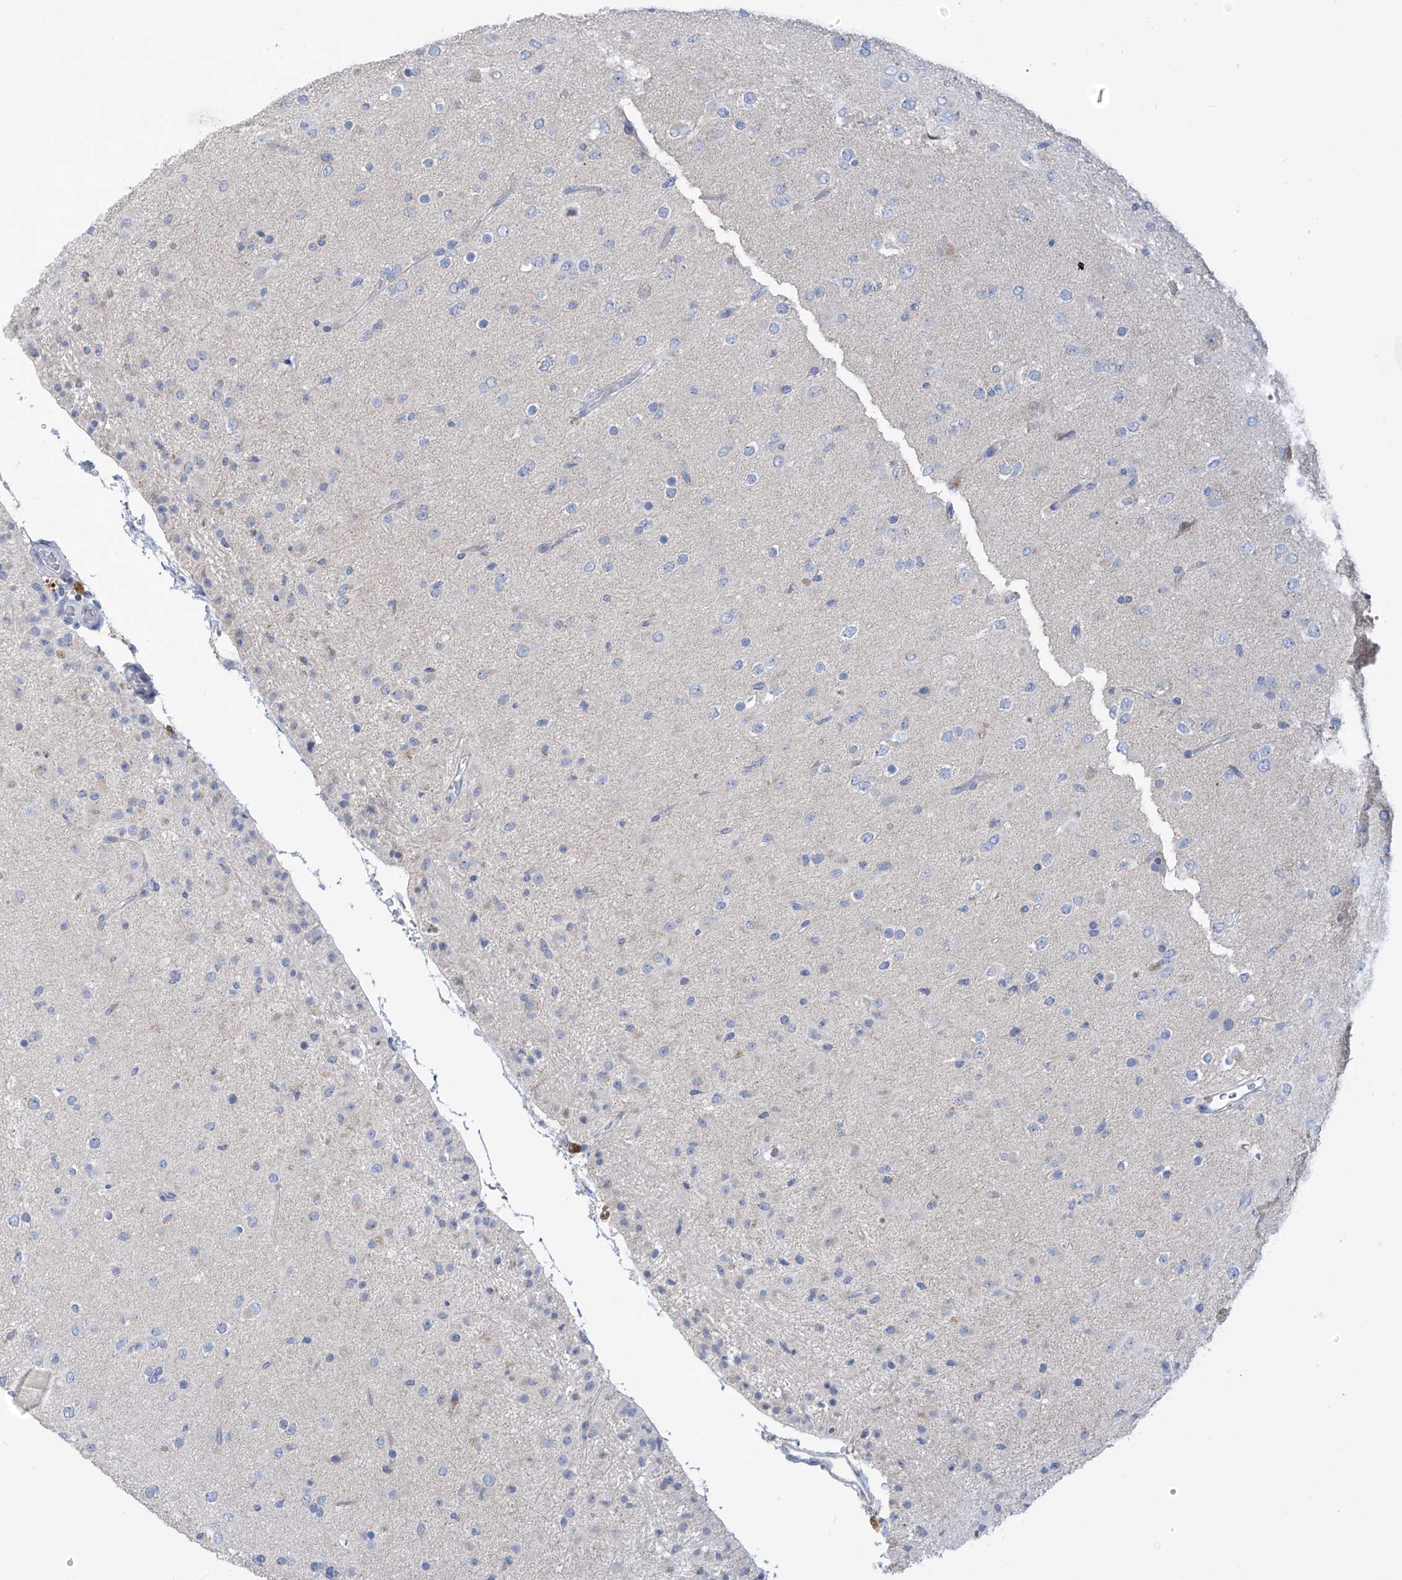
{"staining": {"intensity": "negative", "quantity": "none", "location": "none"}, "tissue": "glioma", "cell_type": "Tumor cells", "image_type": "cancer", "snomed": [{"axis": "morphology", "description": "Glioma, malignant, Low grade"}, {"axis": "topography", "description": "Brain"}], "caption": "The immunohistochemistry (IHC) image has no significant staining in tumor cells of glioma tissue.", "gene": "ZNF404", "patient": {"sex": "male", "age": 65}}